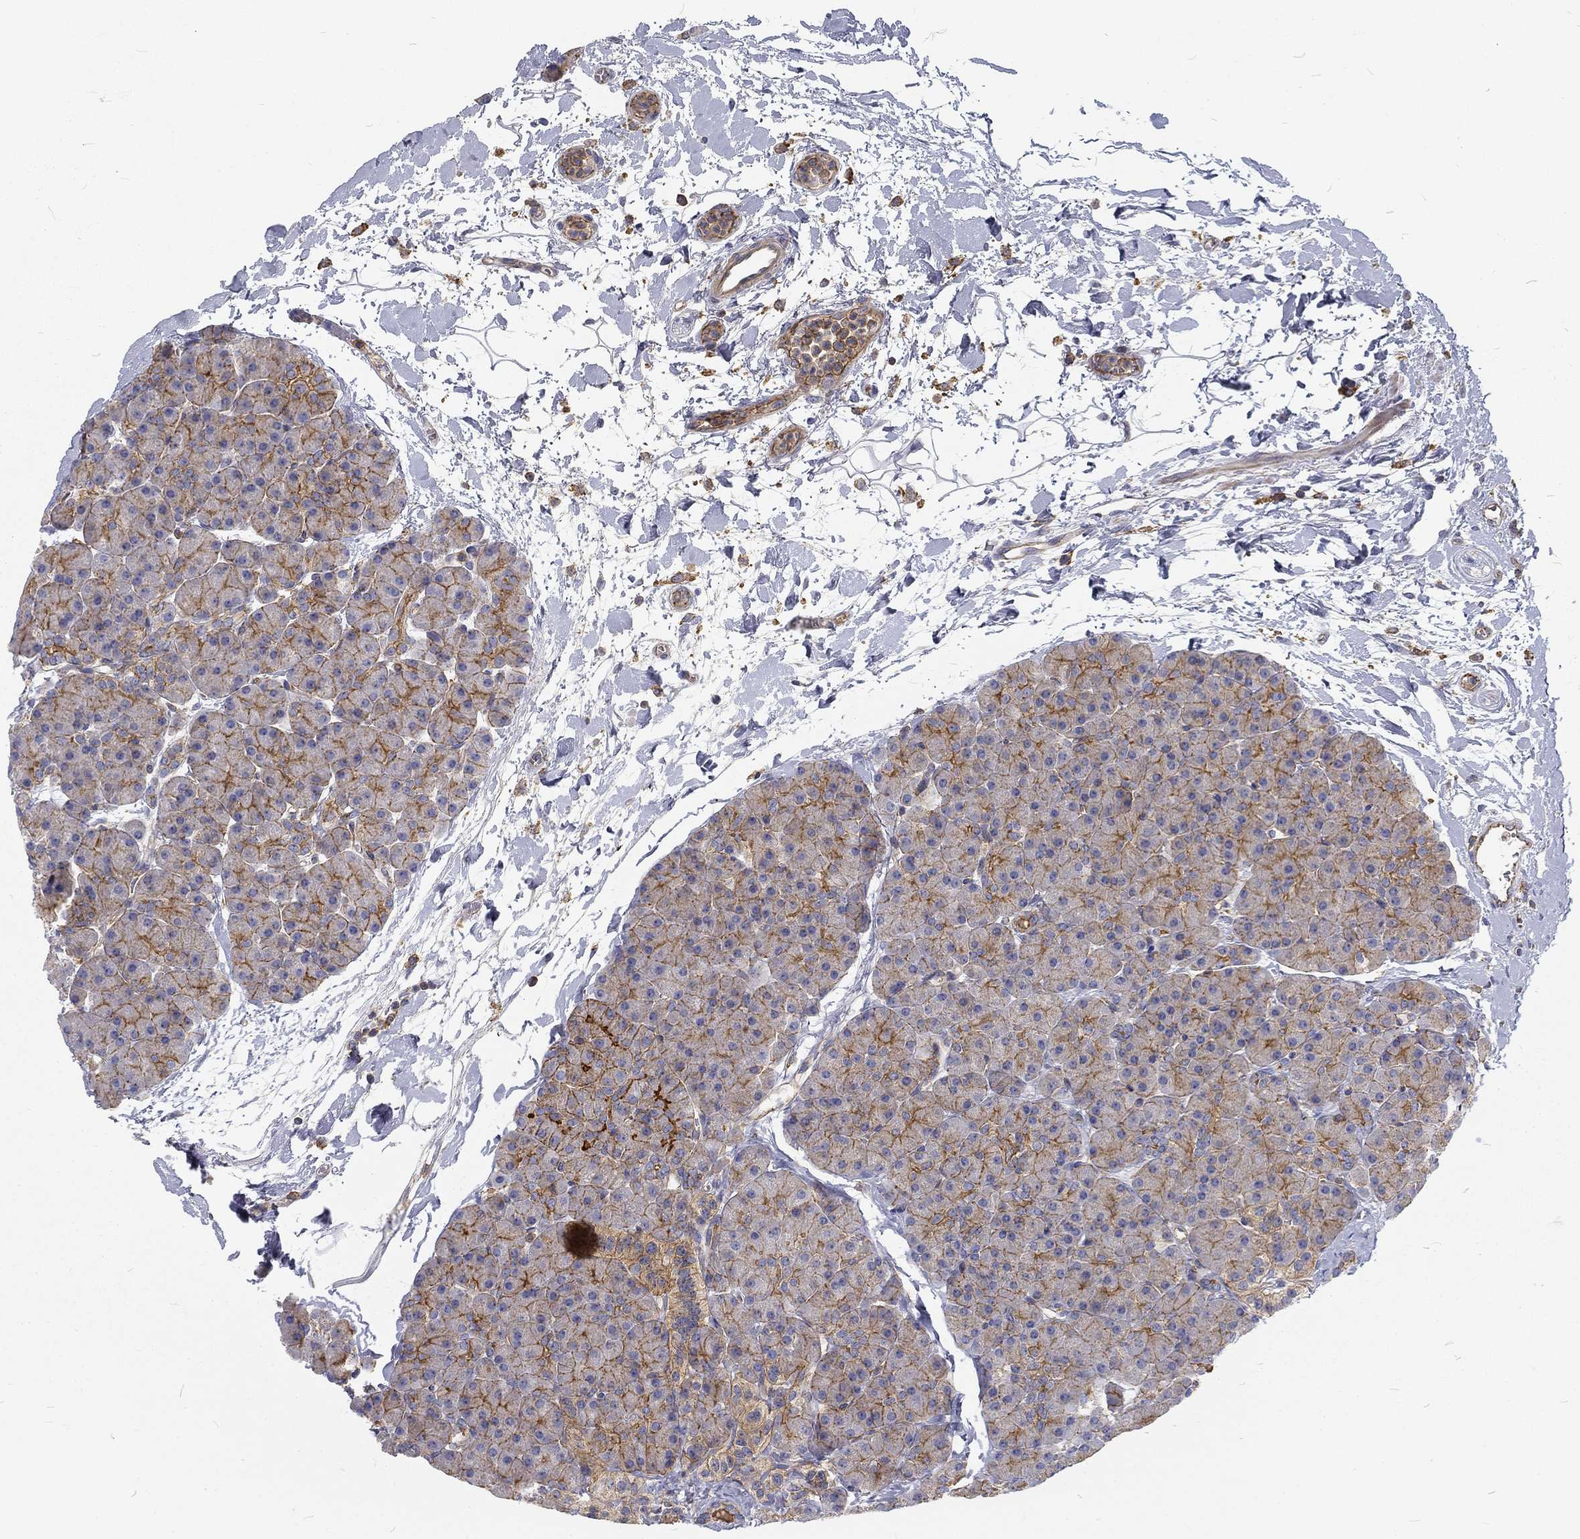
{"staining": {"intensity": "strong", "quantity": ">75%", "location": "cytoplasmic/membranous"}, "tissue": "pancreas", "cell_type": "Exocrine glandular cells", "image_type": "normal", "snomed": [{"axis": "morphology", "description": "Normal tissue, NOS"}, {"axis": "topography", "description": "Pancreas"}], "caption": "IHC (DAB (3,3'-diaminobenzidine)) staining of normal human pancreas displays strong cytoplasmic/membranous protein positivity in approximately >75% of exocrine glandular cells. (DAB (3,3'-diaminobenzidine) IHC with brightfield microscopy, high magnification).", "gene": "MTMR11", "patient": {"sex": "female", "age": 44}}